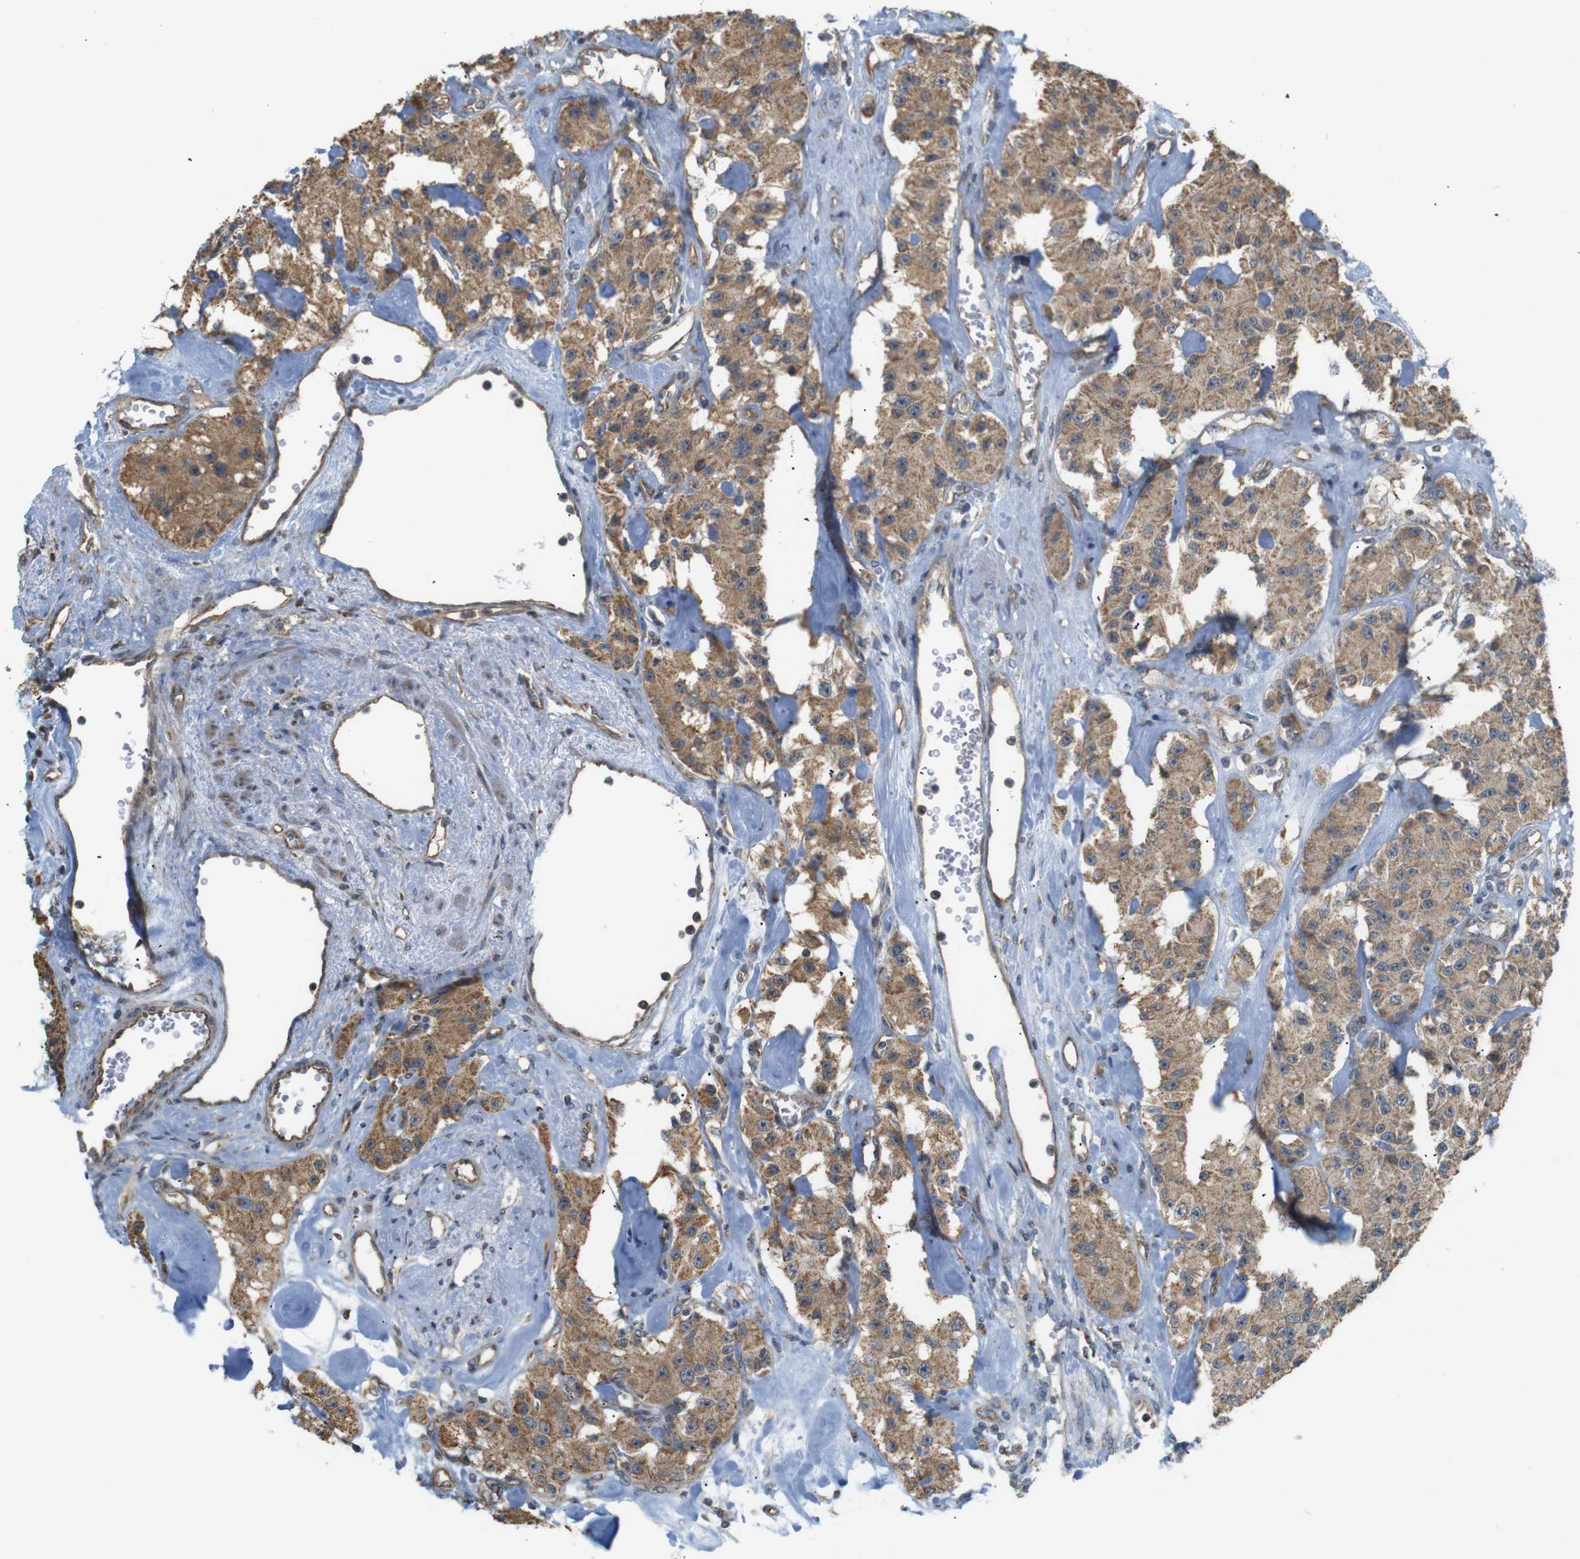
{"staining": {"intensity": "moderate", "quantity": ">75%", "location": "cytoplasmic/membranous"}, "tissue": "carcinoid", "cell_type": "Tumor cells", "image_type": "cancer", "snomed": [{"axis": "morphology", "description": "Carcinoid, malignant, NOS"}, {"axis": "topography", "description": "Pancreas"}], "caption": "Malignant carcinoid stained with immunohistochemistry demonstrates moderate cytoplasmic/membranous positivity in approximately >75% of tumor cells. (Brightfield microscopy of DAB IHC at high magnification).", "gene": "KSR1", "patient": {"sex": "male", "age": 41}}